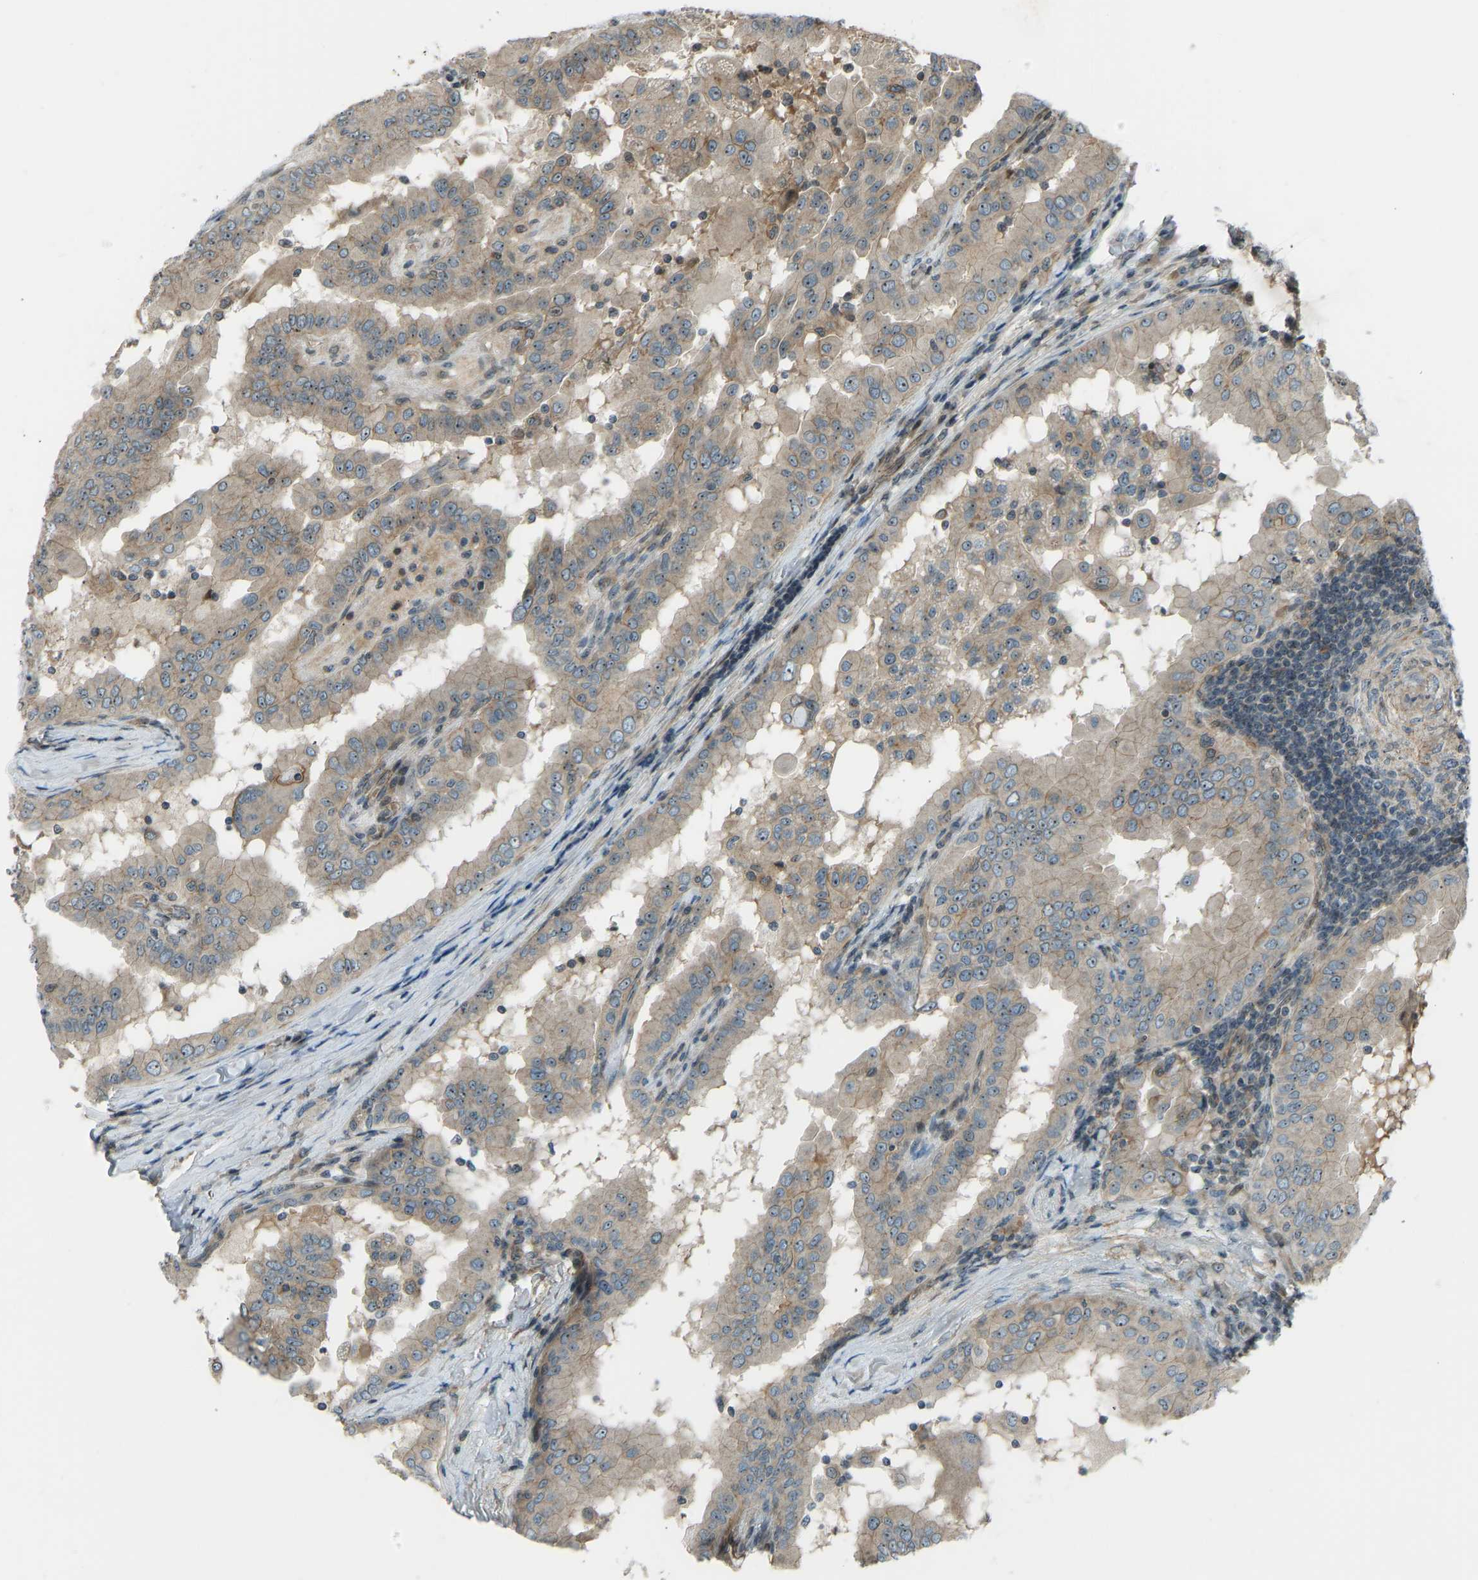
{"staining": {"intensity": "weak", "quantity": ">75%", "location": "cytoplasmic/membranous"}, "tissue": "thyroid cancer", "cell_type": "Tumor cells", "image_type": "cancer", "snomed": [{"axis": "morphology", "description": "Papillary adenocarcinoma, NOS"}, {"axis": "topography", "description": "Thyroid gland"}], "caption": "Weak cytoplasmic/membranous protein expression is appreciated in approximately >75% of tumor cells in thyroid cancer. (Brightfield microscopy of DAB IHC at high magnification).", "gene": "SVOPL", "patient": {"sex": "male", "age": 33}}